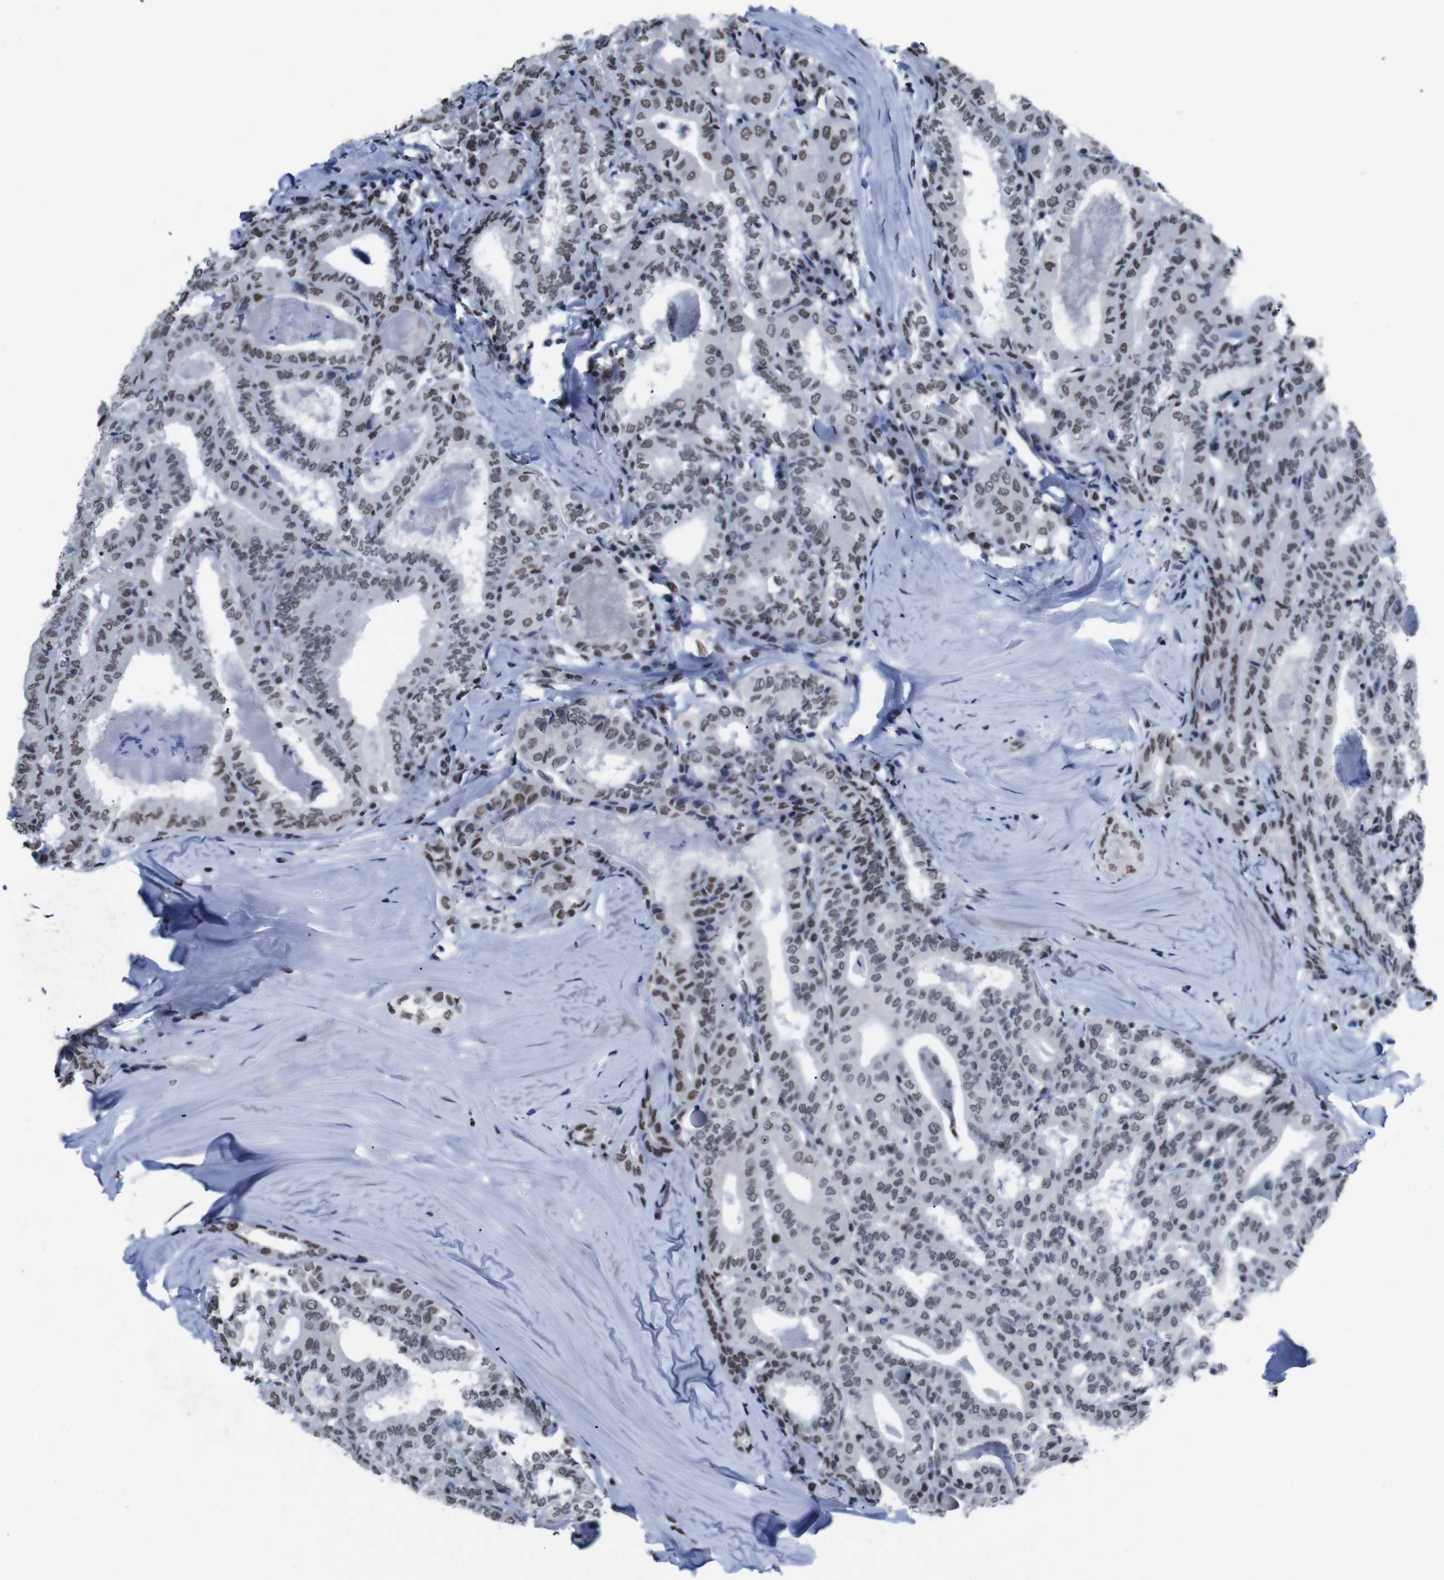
{"staining": {"intensity": "moderate", "quantity": ">75%", "location": "nuclear"}, "tissue": "thyroid cancer", "cell_type": "Tumor cells", "image_type": "cancer", "snomed": [{"axis": "morphology", "description": "Papillary adenocarcinoma, NOS"}, {"axis": "topography", "description": "Thyroid gland"}], "caption": "There is medium levels of moderate nuclear staining in tumor cells of thyroid papillary adenocarcinoma, as demonstrated by immunohistochemical staining (brown color).", "gene": "PIP4P2", "patient": {"sex": "female", "age": 42}}